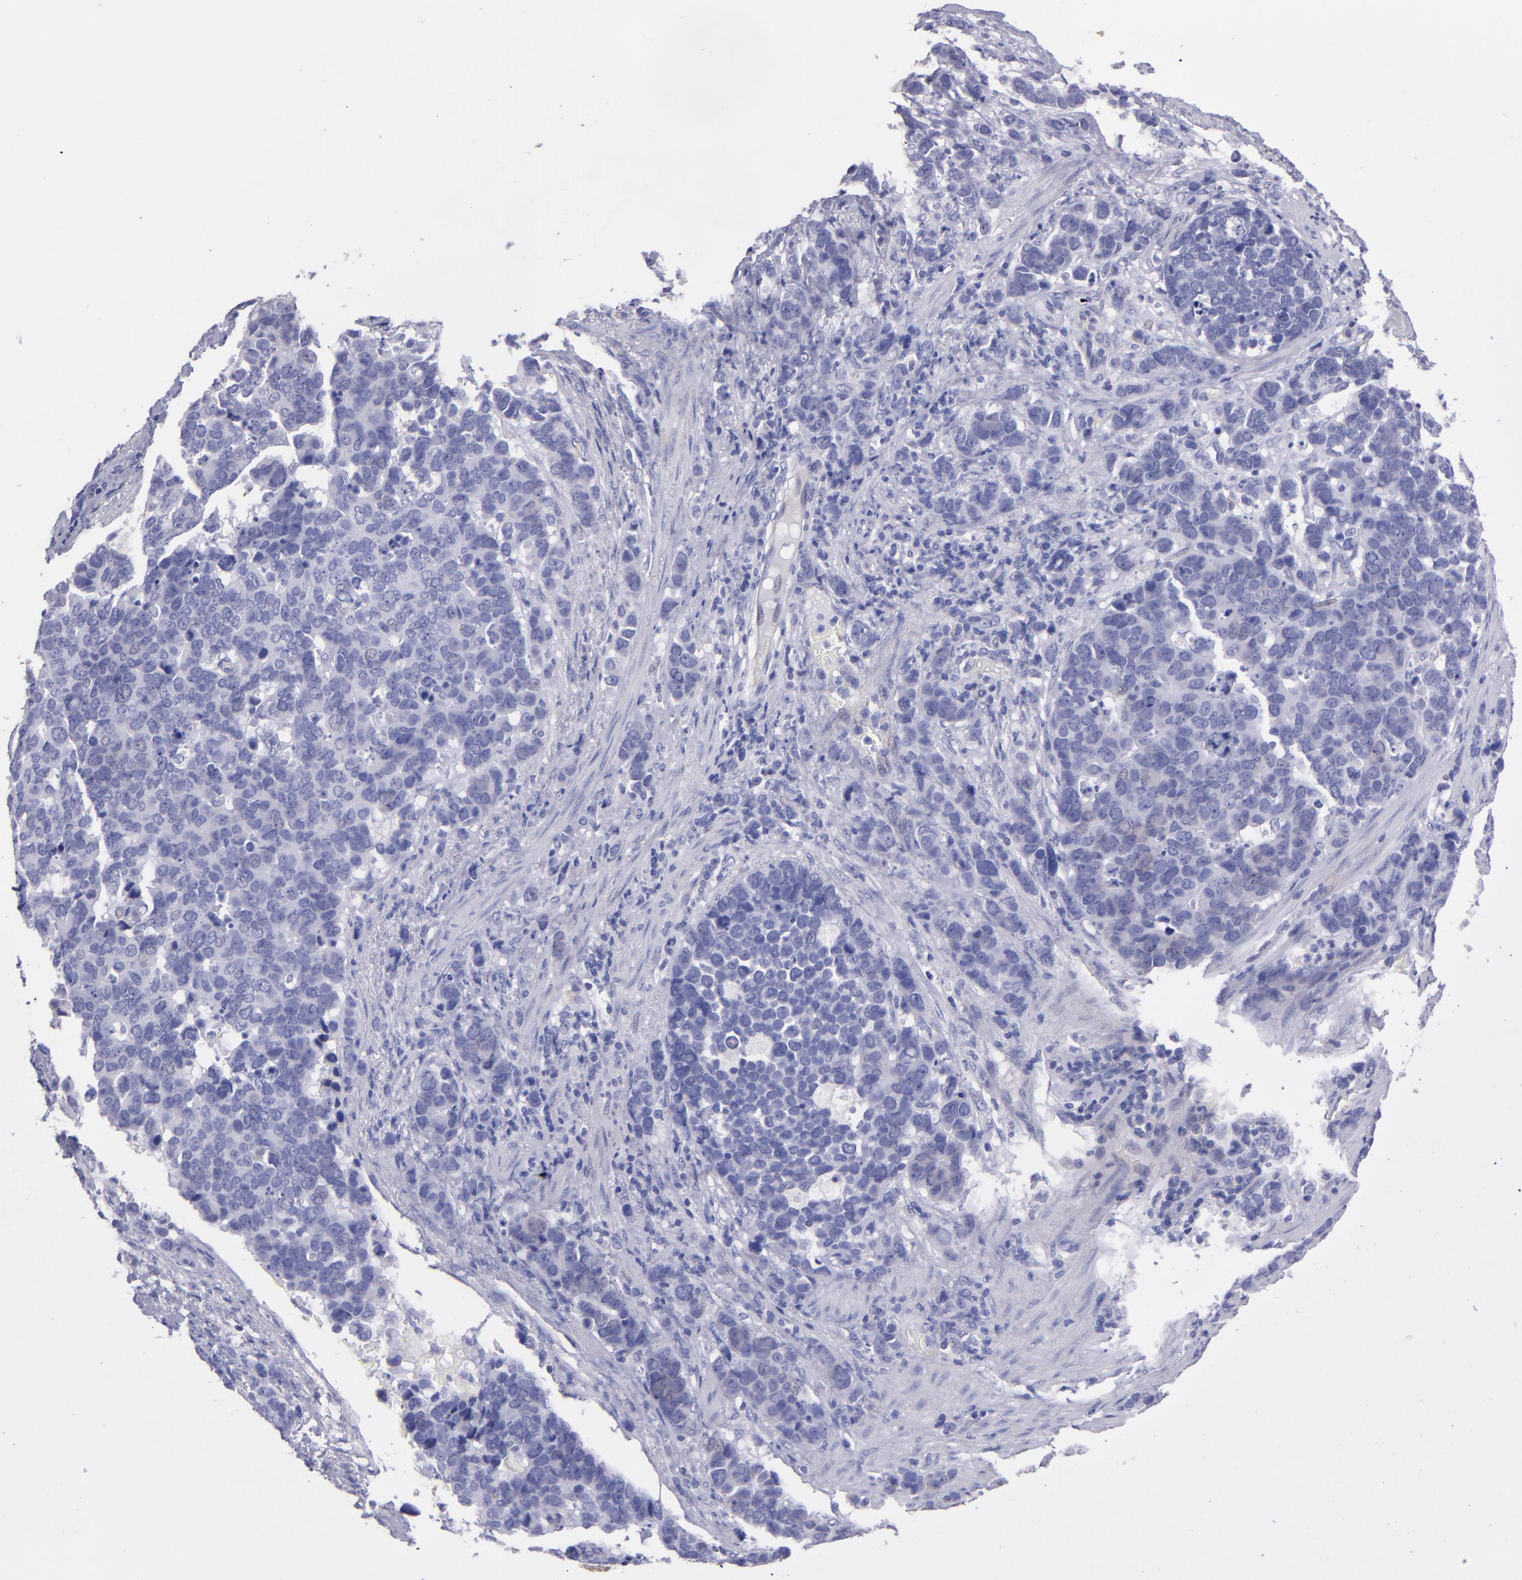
{"staining": {"intensity": "negative", "quantity": "none", "location": "none"}, "tissue": "stomach cancer", "cell_type": "Tumor cells", "image_type": "cancer", "snomed": [{"axis": "morphology", "description": "Adenocarcinoma, NOS"}, {"axis": "topography", "description": "Stomach, upper"}], "caption": "Human adenocarcinoma (stomach) stained for a protein using immunohistochemistry reveals no expression in tumor cells.", "gene": "TG", "patient": {"sex": "male", "age": 71}}